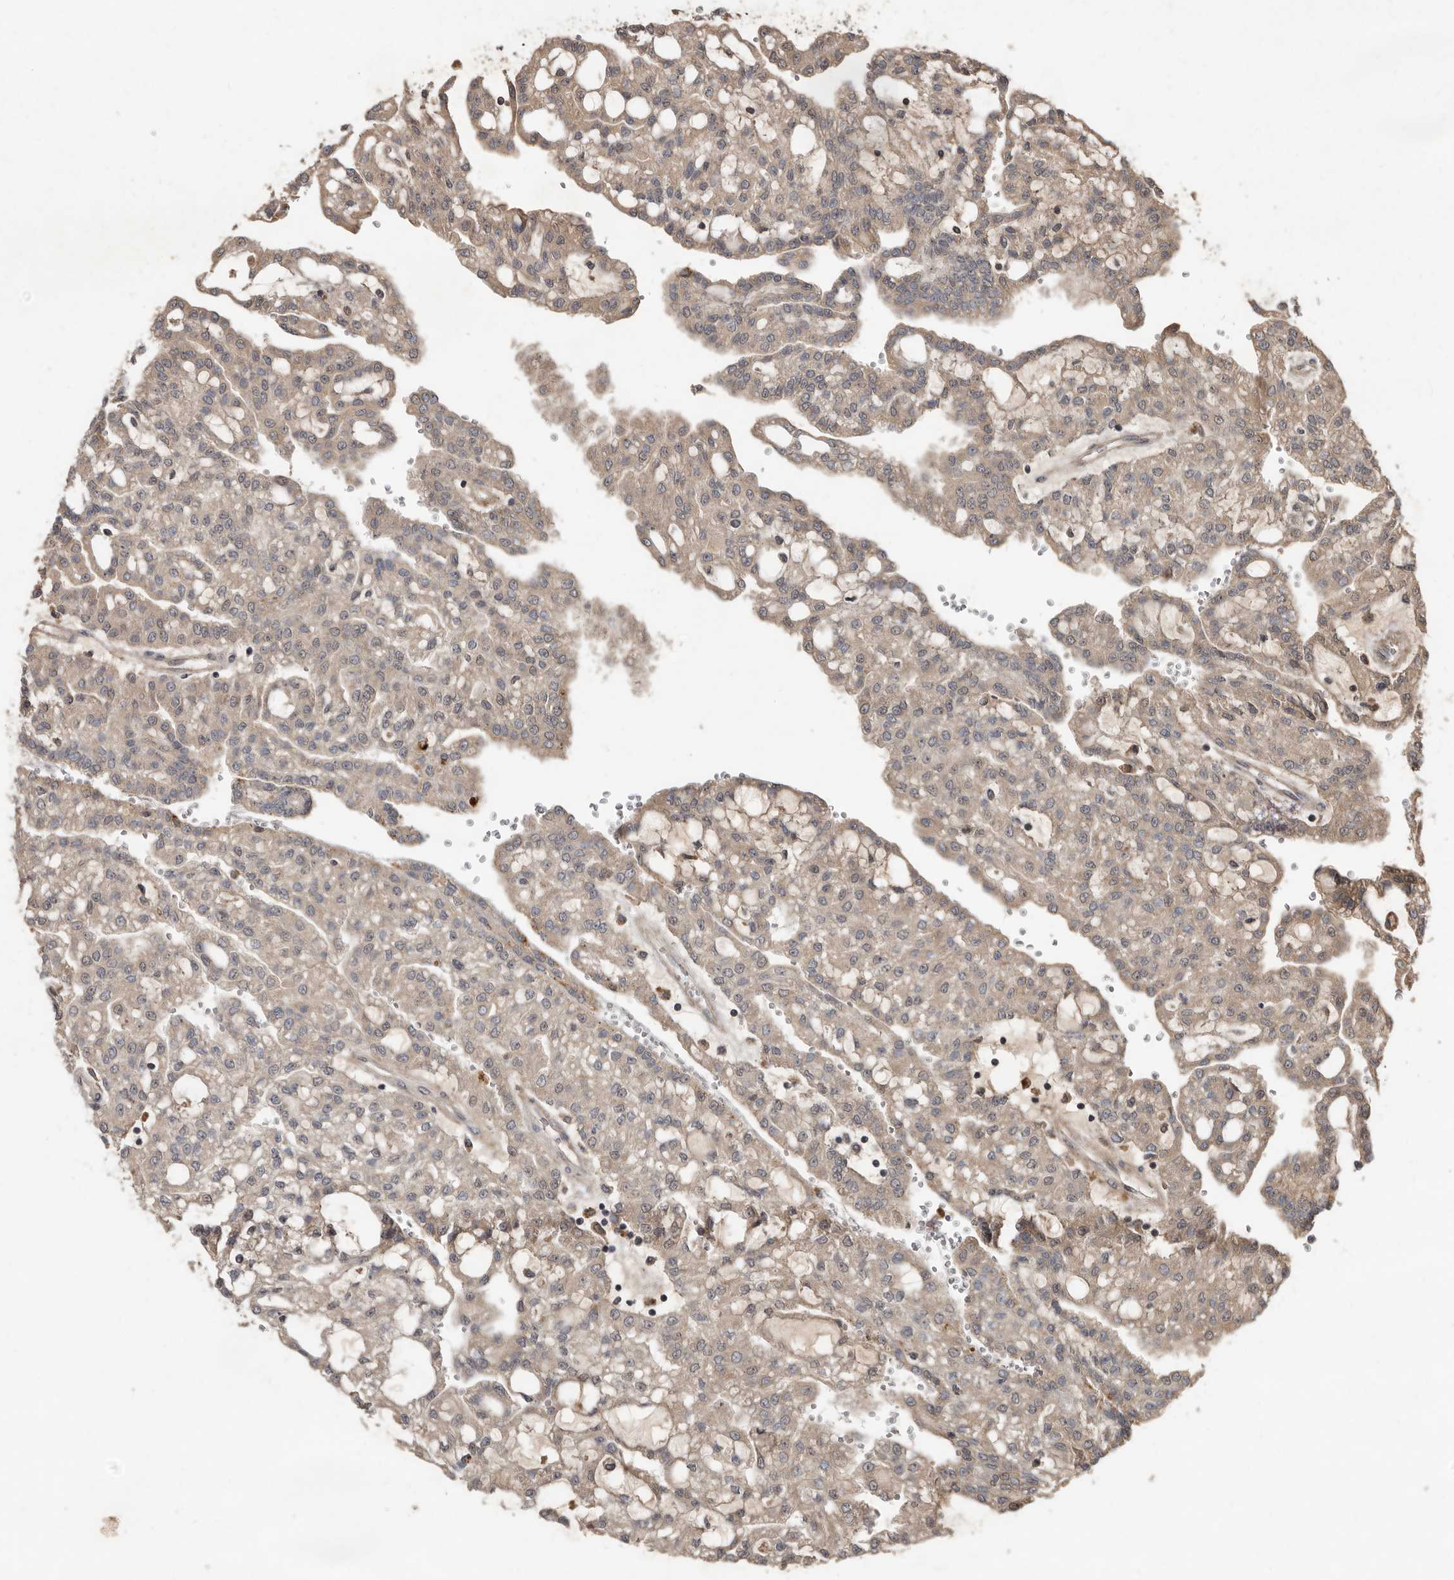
{"staining": {"intensity": "weak", "quantity": "25%-75%", "location": "cytoplasmic/membranous"}, "tissue": "renal cancer", "cell_type": "Tumor cells", "image_type": "cancer", "snomed": [{"axis": "morphology", "description": "Adenocarcinoma, NOS"}, {"axis": "topography", "description": "Kidney"}], "caption": "Protein staining shows weak cytoplasmic/membranous expression in approximately 25%-75% of tumor cells in renal cancer.", "gene": "KIF26B", "patient": {"sex": "male", "age": 63}}